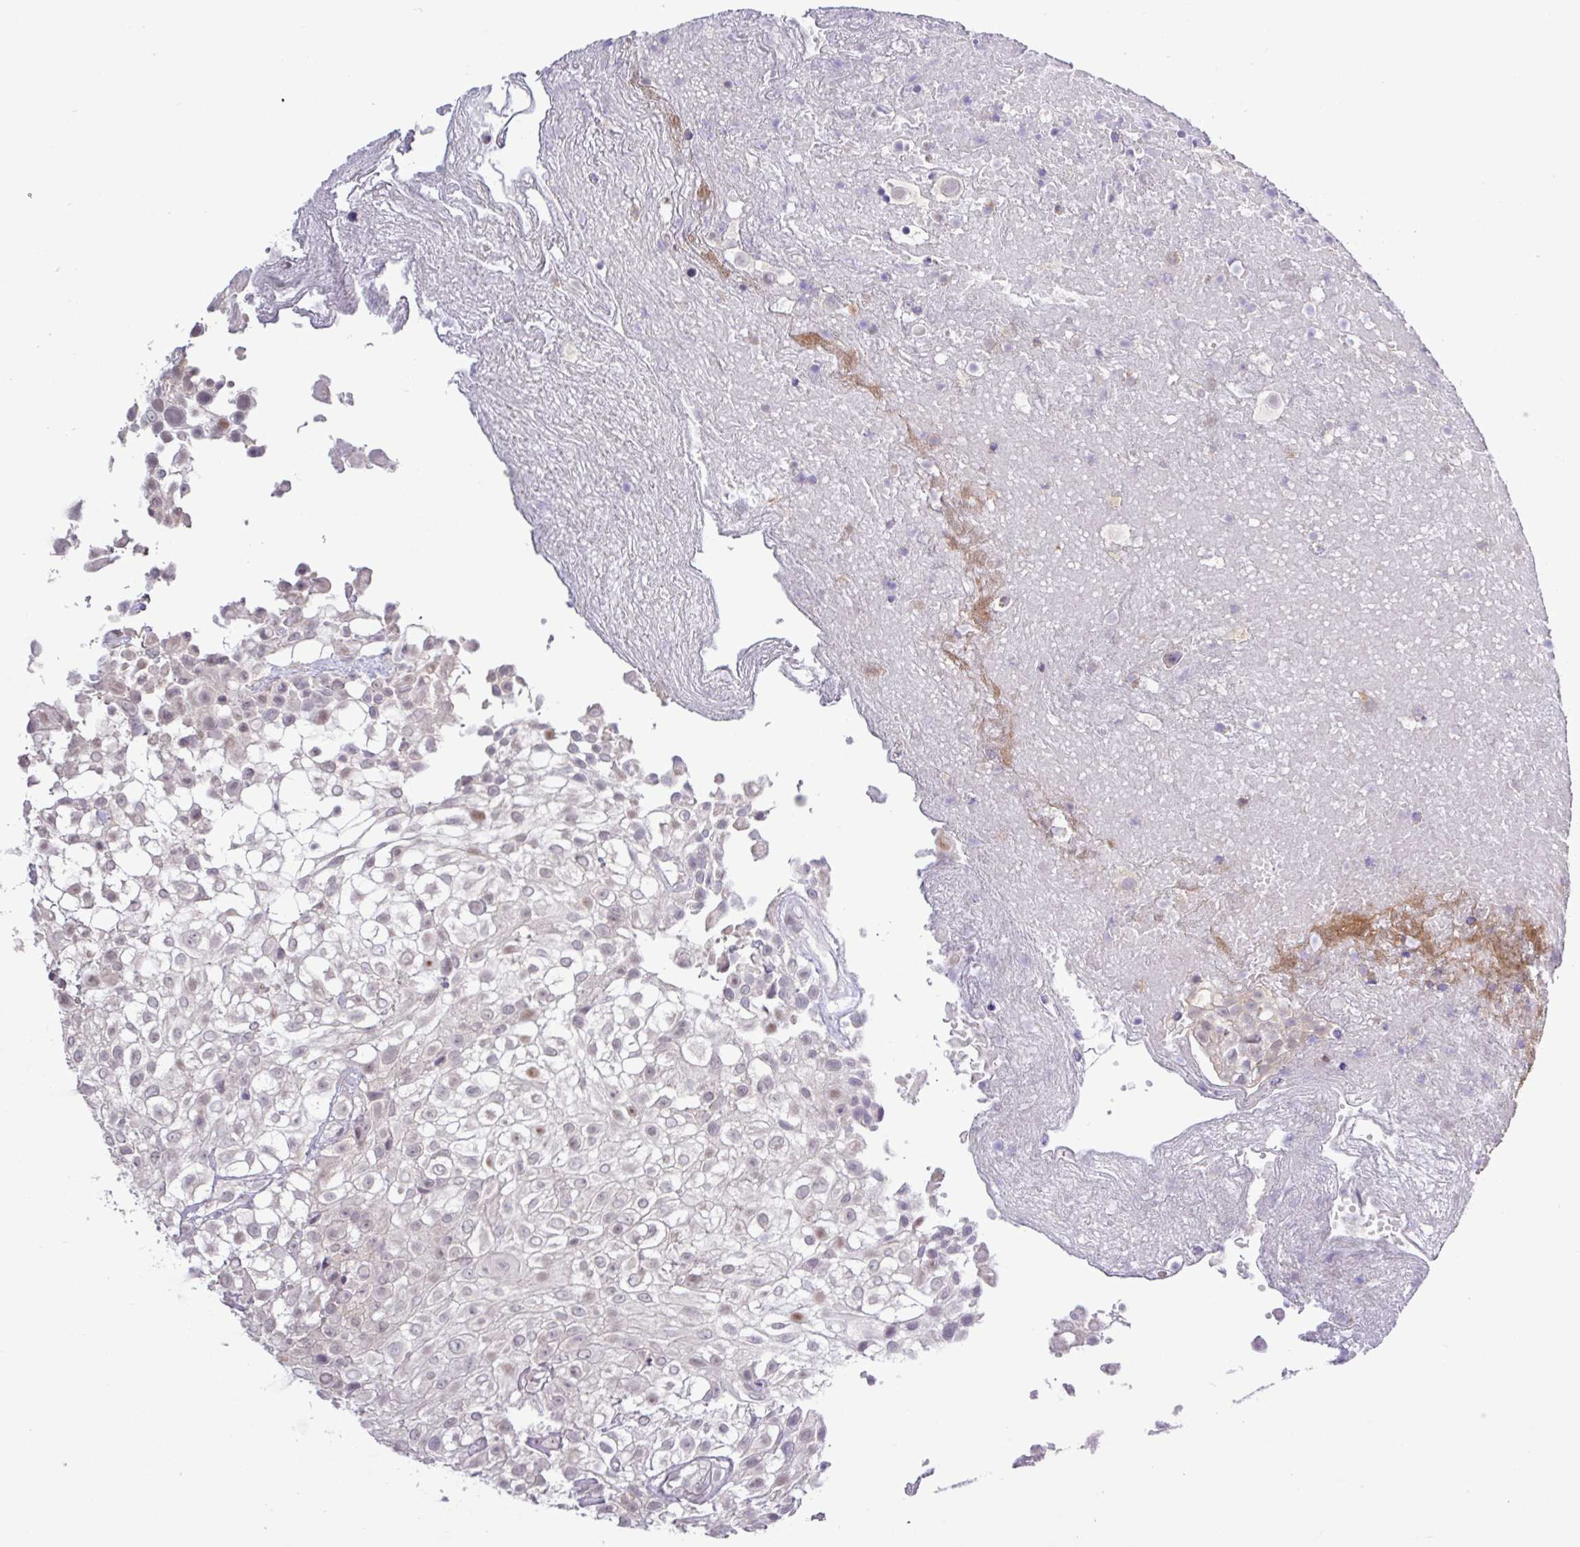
{"staining": {"intensity": "weak", "quantity": "<25%", "location": "nuclear"}, "tissue": "urothelial cancer", "cell_type": "Tumor cells", "image_type": "cancer", "snomed": [{"axis": "morphology", "description": "Urothelial carcinoma, High grade"}, {"axis": "topography", "description": "Urinary bladder"}], "caption": "High power microscopy photomicrograph of an IHC photomicrograph of urothelial cancer, revealing no significant staining in tumor cells. The staining was performed using DAB (3,3'-diaminobenzidine) to visualize the protein expression in brown, while the nuclei were stained in blue with hematoxylin (Magnification: 20x).", "gene": "RTL3", "patient": {"sex": "male", "age": 56}}